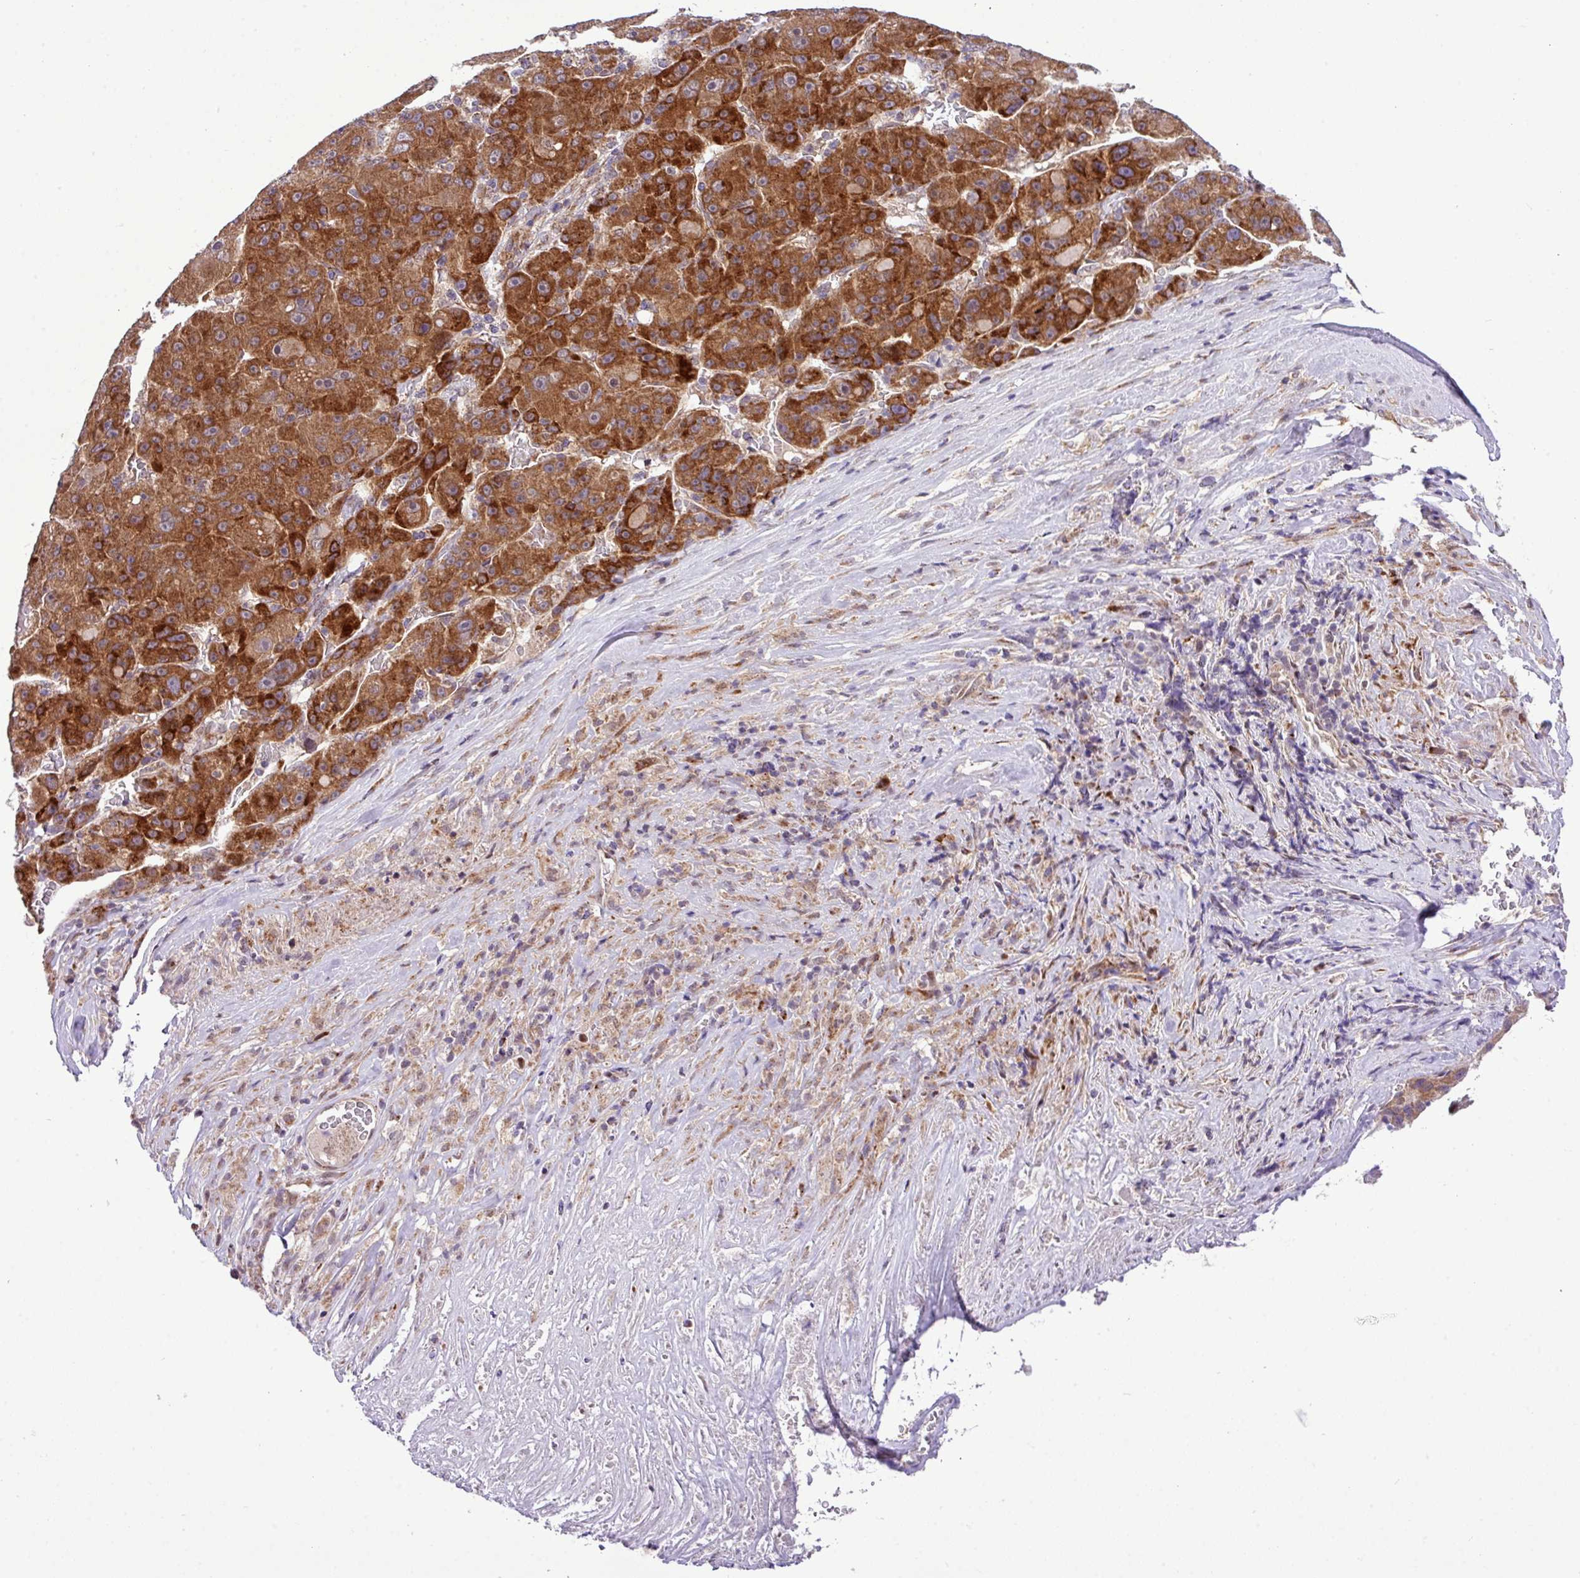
{"staining": {"intensity": "strong", "quantity": ">75%", "location": "cytoplasmic/membranous"}, "tissue": "liver cancer", "cell_type": "Tumor cells", "image_type": "cancer", "snomed": [{"axis": "morphology", "description": "Carcinoma, Hepatocellular, NOS"}, {"axis": "topography", "description": "Liver"}], "caption": "IHC (DAB) staining of liver cancer (hepatocellular carcinoma) reveals strong cytoplasmic/membranous protein staining in approximately >75% of tumor cells.", "gene": "B3GNT9", "patient": {"sex": "male", "age": 76}}